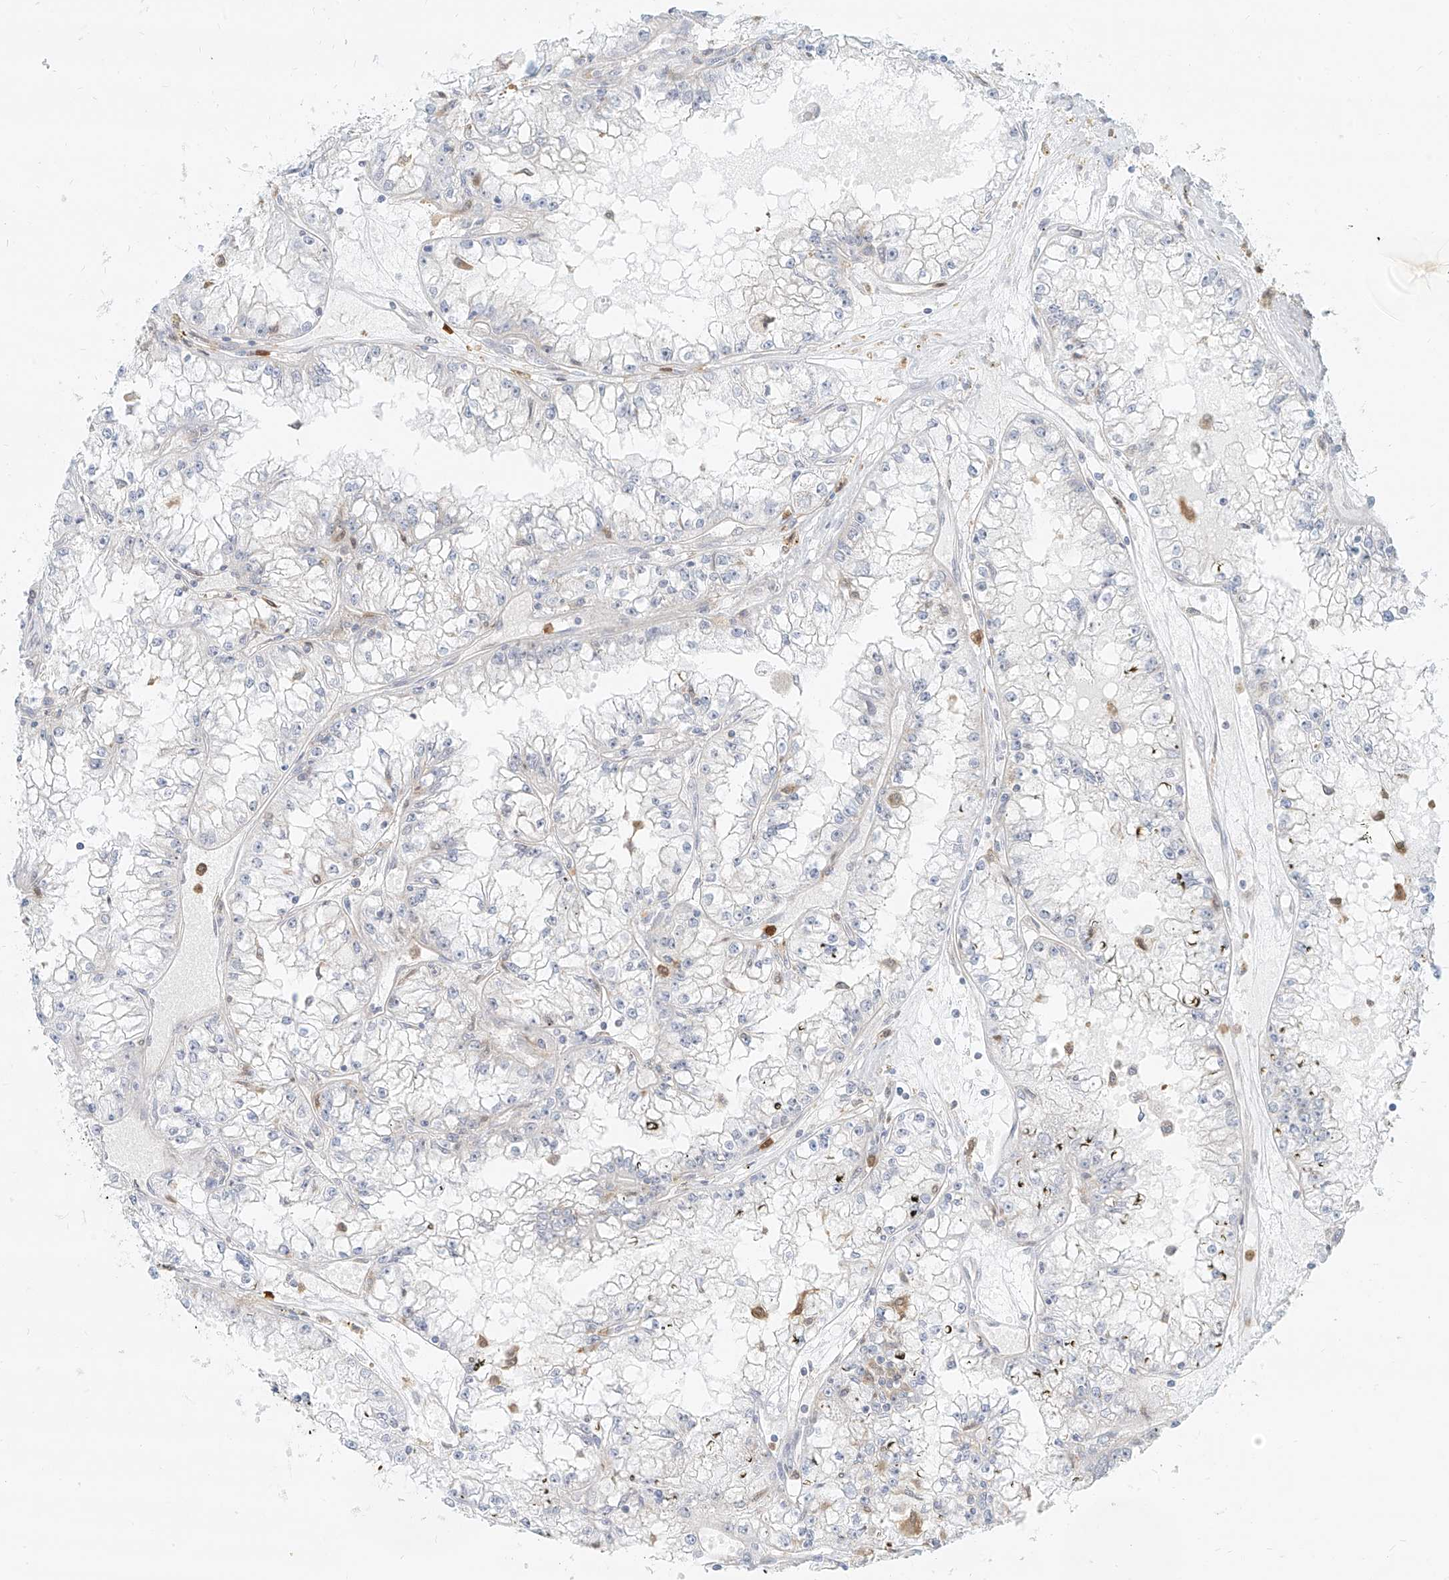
{"staining": {"intensity": "negative", "quantity": "none", "location": "none"}, "tissue": "renal cancer", "cell_type": "Tumor cells", "image_type": "cancer", "snomed": [{"axis": "morphology", "description": "Adenocarcinoma, NOS"}, {"axis": "topography", "description": "Kidney"}], "caption": "Photomicrograph shows no significant protein positivity in tumor cells of adenocarcinoma (renal).", "gene": "PGD", "patient": {"sex": "male", "age": 56}}